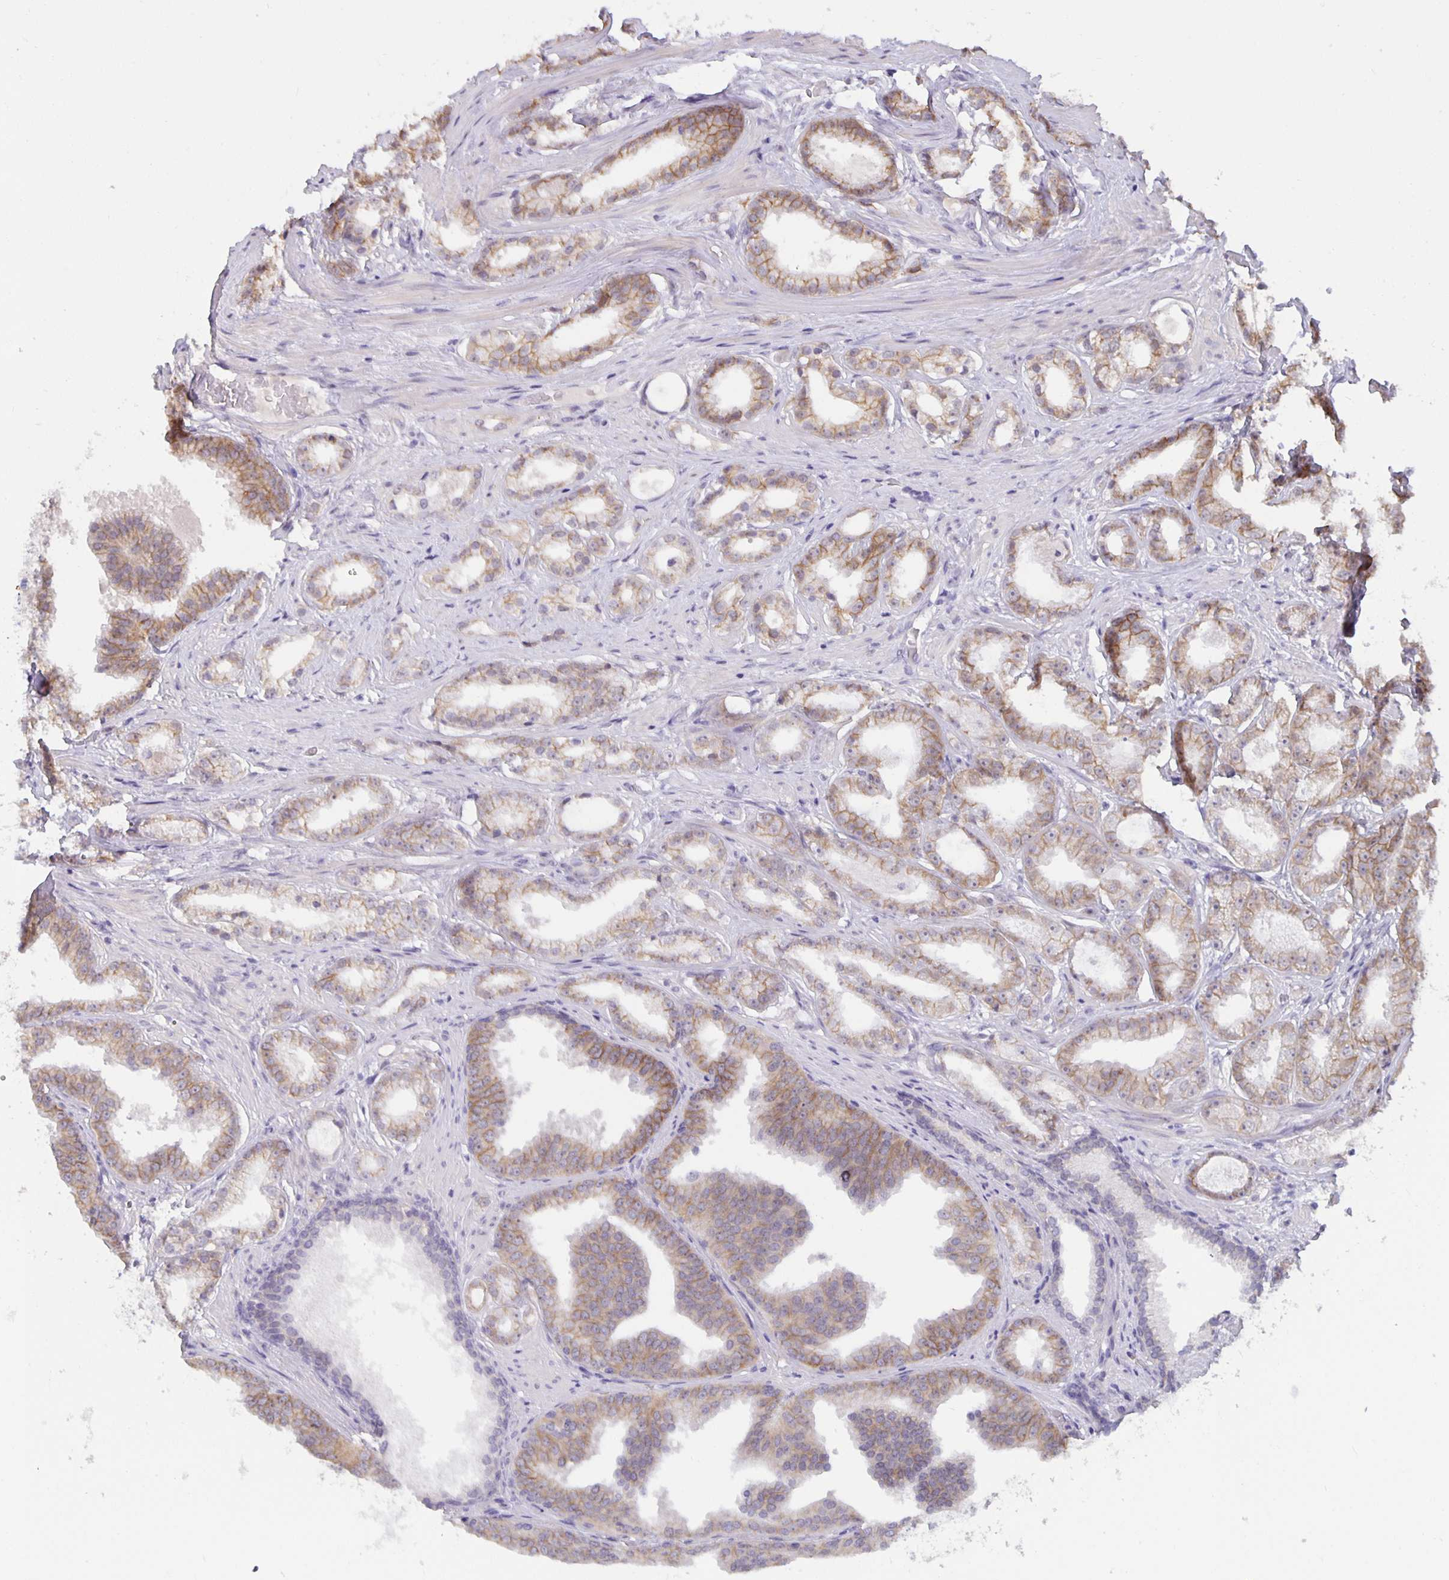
{"staining": {"intensity": "weak", "quantity": "25%-75%", "location": "cytoplasmic/membranous"}, "tissue": "prostate cancer", "cell_type": "Tumor cells", "image_type": "cancer", "snomed": [{"axis": "morphology", "description": "Adenocarcinoma, Low grade"}, {"axis": "topography", "description": "Prostate"}], "caption": "This image demonstrates IHC staining of human adenocarcinoma (low-grade) (prostate), with low weak cytoplasmic/membranous expression in about 25%-75% of tumor cells.", "gene": "ARVCF", "patient": {"sex": "male", "age": 65}}